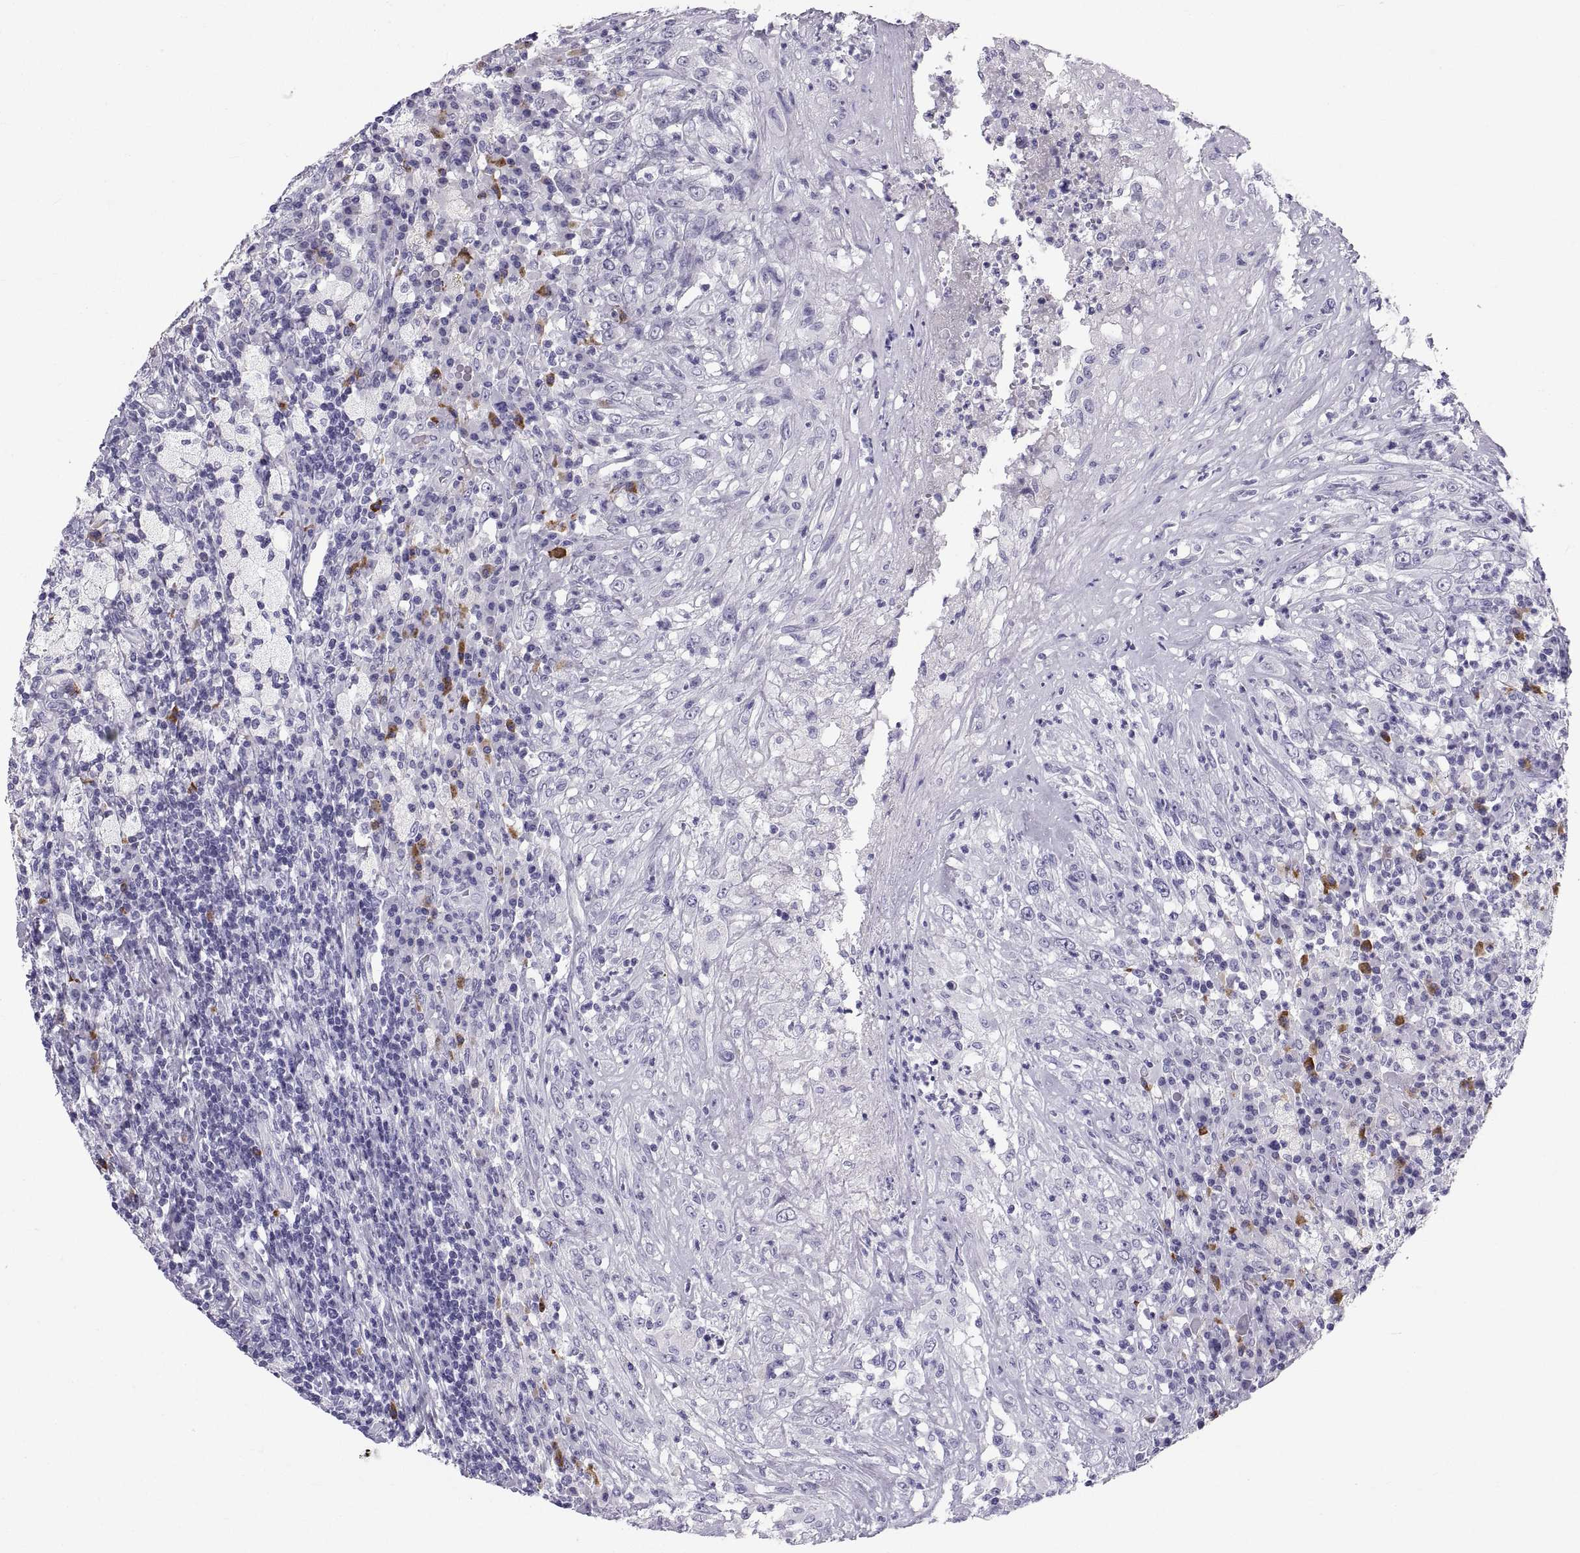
{"staining": {"intensity": "negative", "quantity": "none", "location": "none"}, "tissue": "testis cancer", "cell_type": "Tumor cells", "image_type": "cancer", "snomed": [{"axis": "morphology", "description": "Necrosis, NOS"}, {"axis": "morphology", "description": "Carcinoma, Embryonal, NOS"}, {"axis": "topography", "description": "Testis"}], "caption": "Micrograph shows no significant protein staining in tumor cells of testis cancer (embryonal carcinoma). Nuclei are stained in blue.", "gene": "CT47A10", "patient": {"sex": "male", "age": 19}}